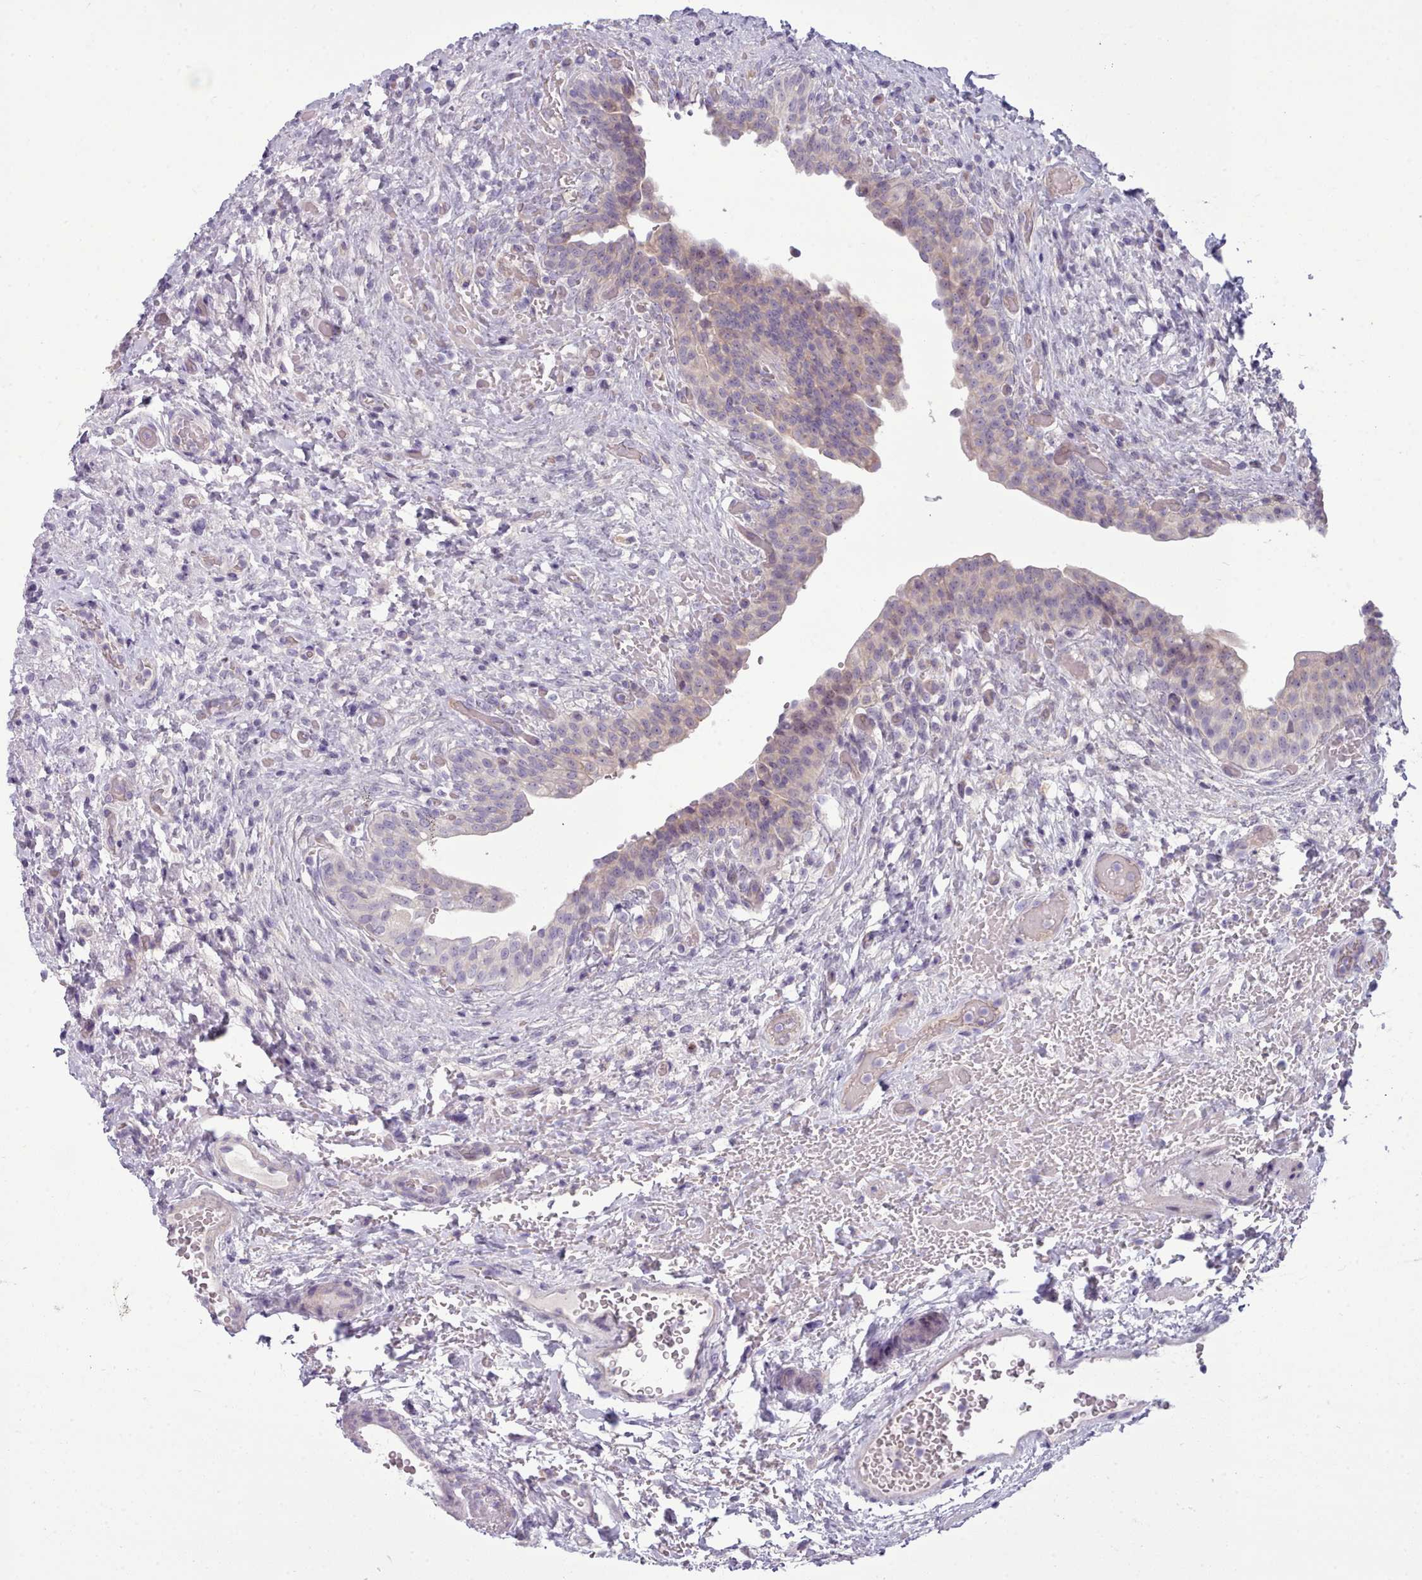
{"staining": {"intensity": "weak", "quantity": "<25%", "location": "cytoplasmic/membranous"}, "tissue": "urinary bladder", "cell_type": "Urothelial cells", "image_type": "normal", "snomed": [{"axis": "morphology", "description": "Normal tissue, NOS"}, {"axis": "topography", "description": "Urinary bladder"}], "caption": "This is an IHC photomicrograph of normal urinary bladder. There is no expression in urothelial cells.", "gene": "MYRFL", "patient": {"sex": "male", "age": 69}}